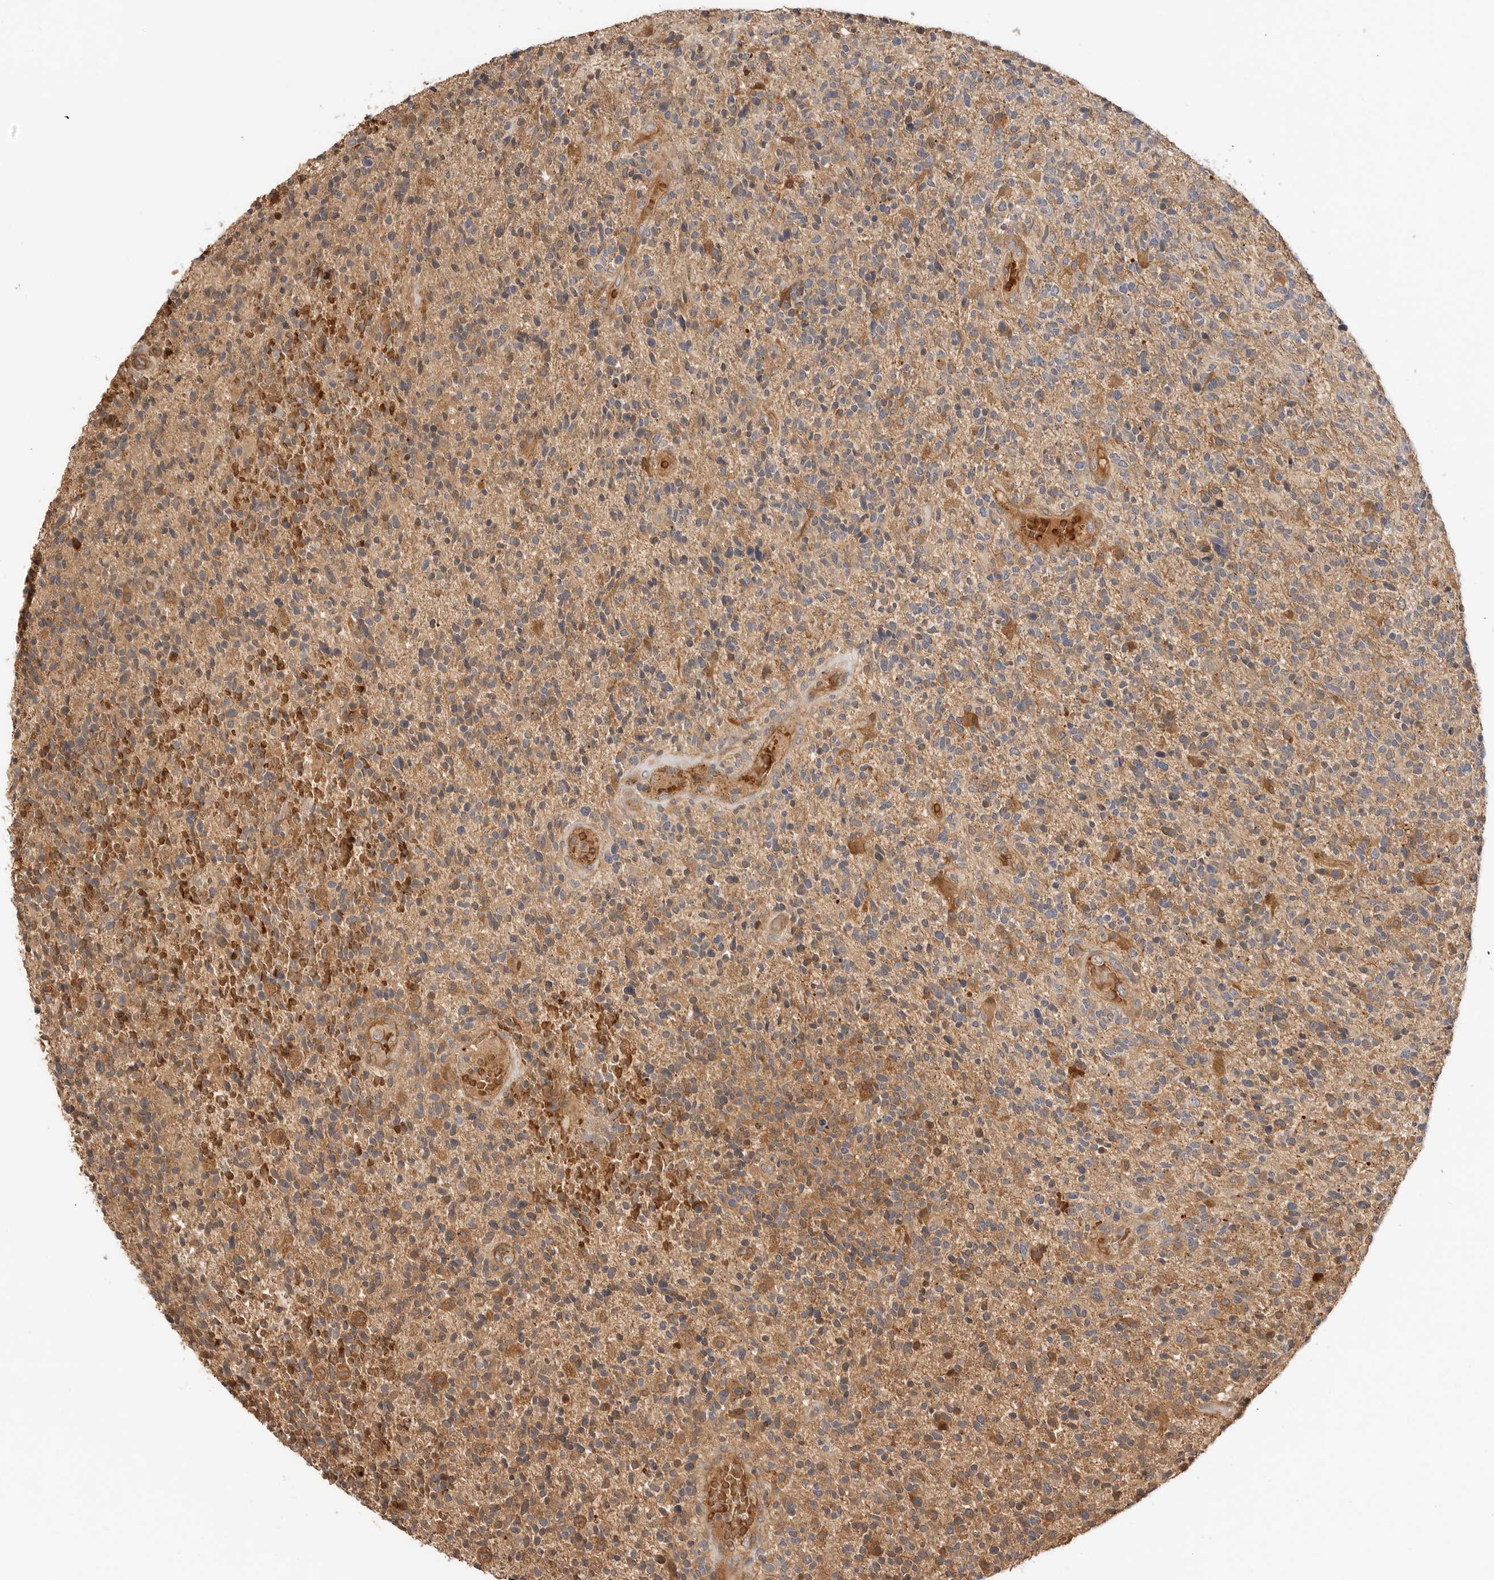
{"staining": {"intensity": "moderate", "quantity": "25%-75%", "location": "cytoplasmic/membranous"}, "tissue": "glioma", "cell_type": "Tumor cells", "image_type": "cancer", "snomed": [{"axis": "morphology", "description": "Glioma, malignant, High grade"}, {"axis": "topography", "description": "Brain"}], "caption": "Immunohistochemistry image of neoplastic tissue: human malignant glioma (high-grade) stained using IHC displays medium levels of moderate protein expression localized specifically in the cytoplasmic/membranous of tumor cells, appearing as a cytoplasmic/membranous brown color.", "gene": "CLDN12", "patient": {"sex": "male", "age": 72}}